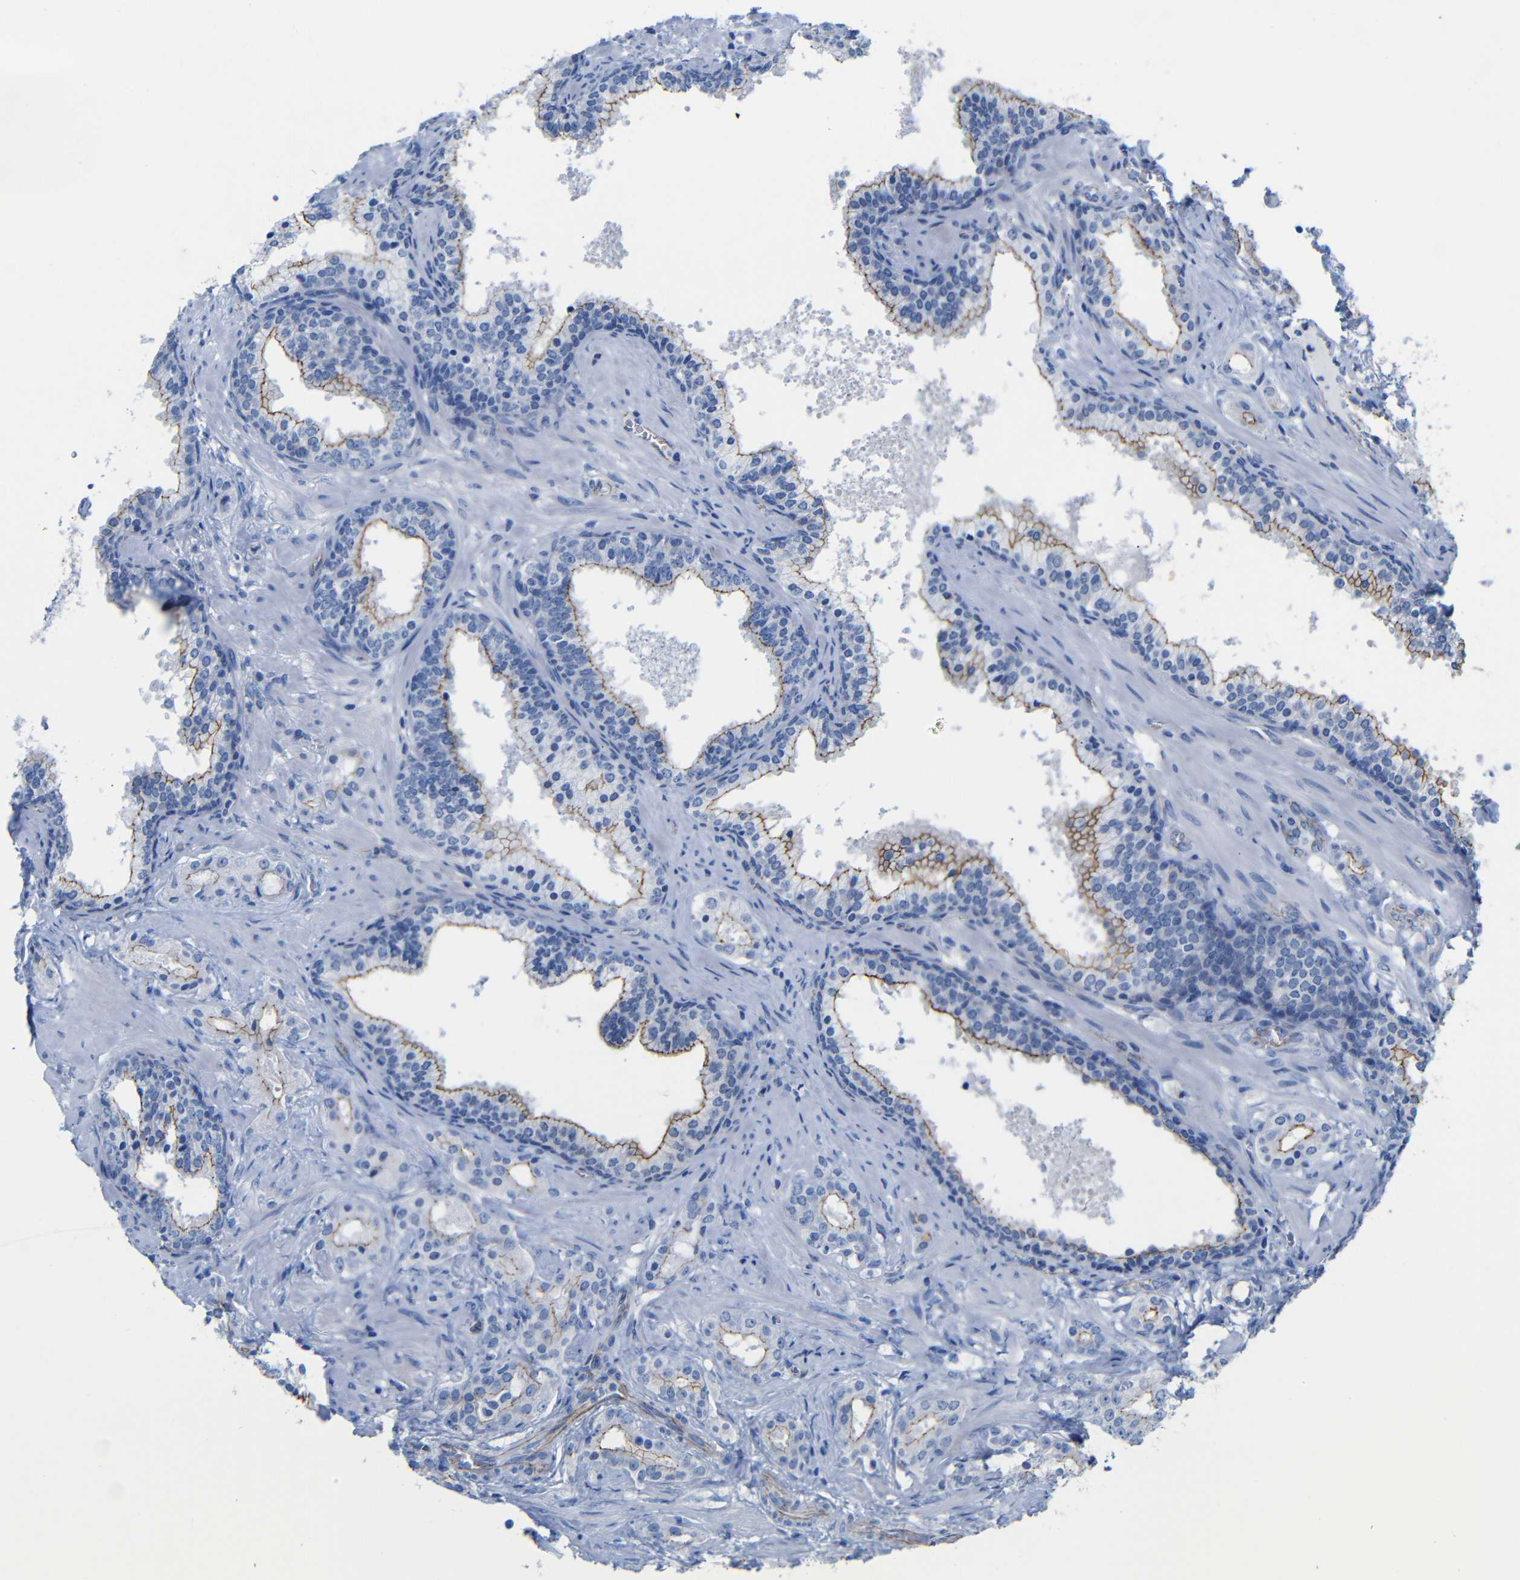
{"staining": {"intensity": "moderate", "quantity": "<25%", "location": "cytoplasmic/membranous"}, "tissue": "prostate cancer", "cell_type": "Tumor cells", "image_type": "cancer", "snomed": [{"axis": "morphology", "description": "Adenocarcinoma, Low grade"}, {"axis": "topography", "description": "Prostate"}], "caption": "A brown stain shows moderate cytoplasmic/membranous staining of a protein in human prostate cancer tumor cells.", "gene": "CGNL1", "patient": {"sex": "male", "age": 59}}